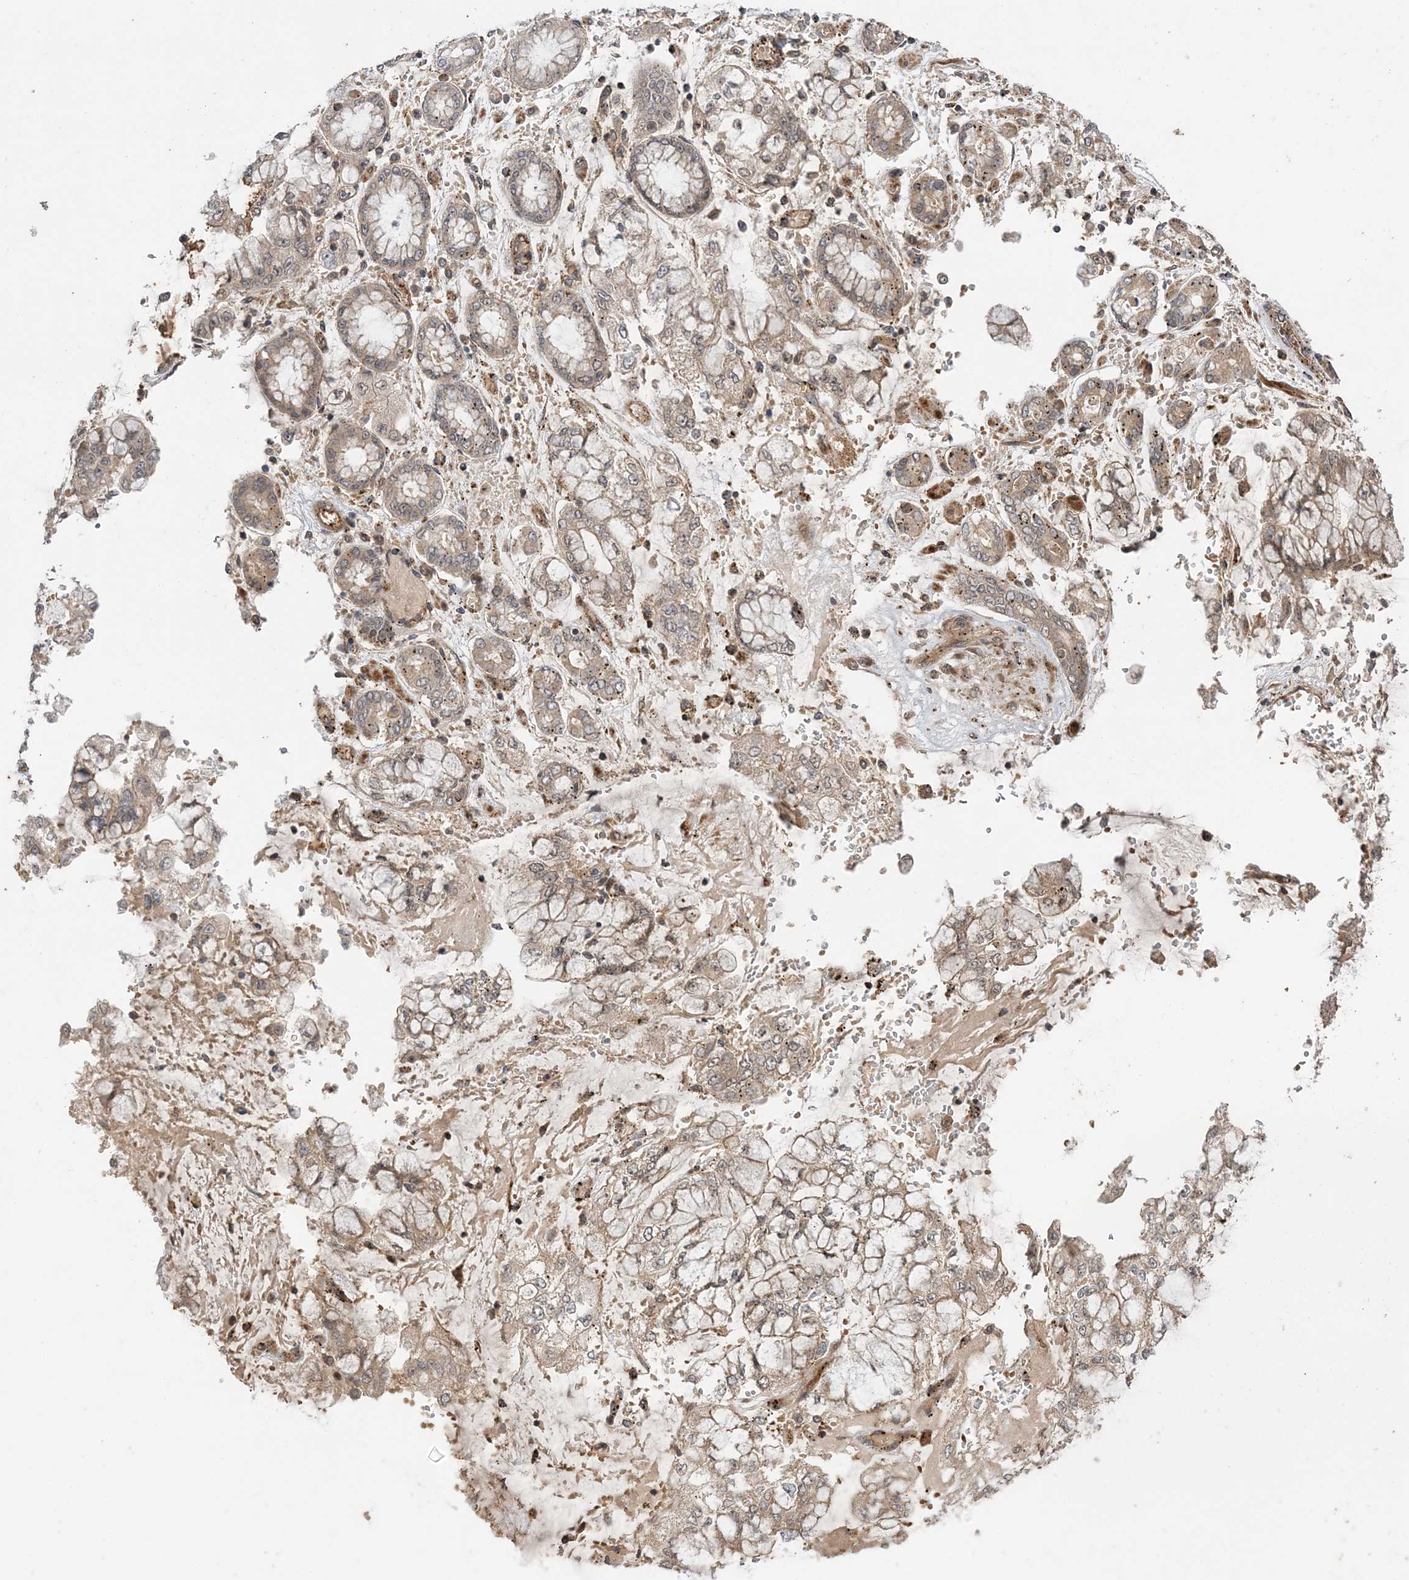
{"staining": {"intensity": "weak", "quantity": ">75%", "location": "cytoplasmic/membranous"}, "tissue": "stomach cancer", "cell_type": "Tumor cells", "image_type": "cancer", "snomed": [{"axis": "morphology", "description": "Normal tissue, NOS"}, {"axis": "morphology", "description": "Adenocarcinoma, NOS"}, {"axis": "topography", "description": "Stomach, upper"}, {"axis": "topography", "description": "Stomach"}], "caption": "Protein positivity by immunohistochemistry demonstrates weak cytoplasmic/membranous expression in approximately >75% of tumor cells in stomach cancer.", "gene": "UBTD2", "patient": {"sex": "male", "age": 76}}